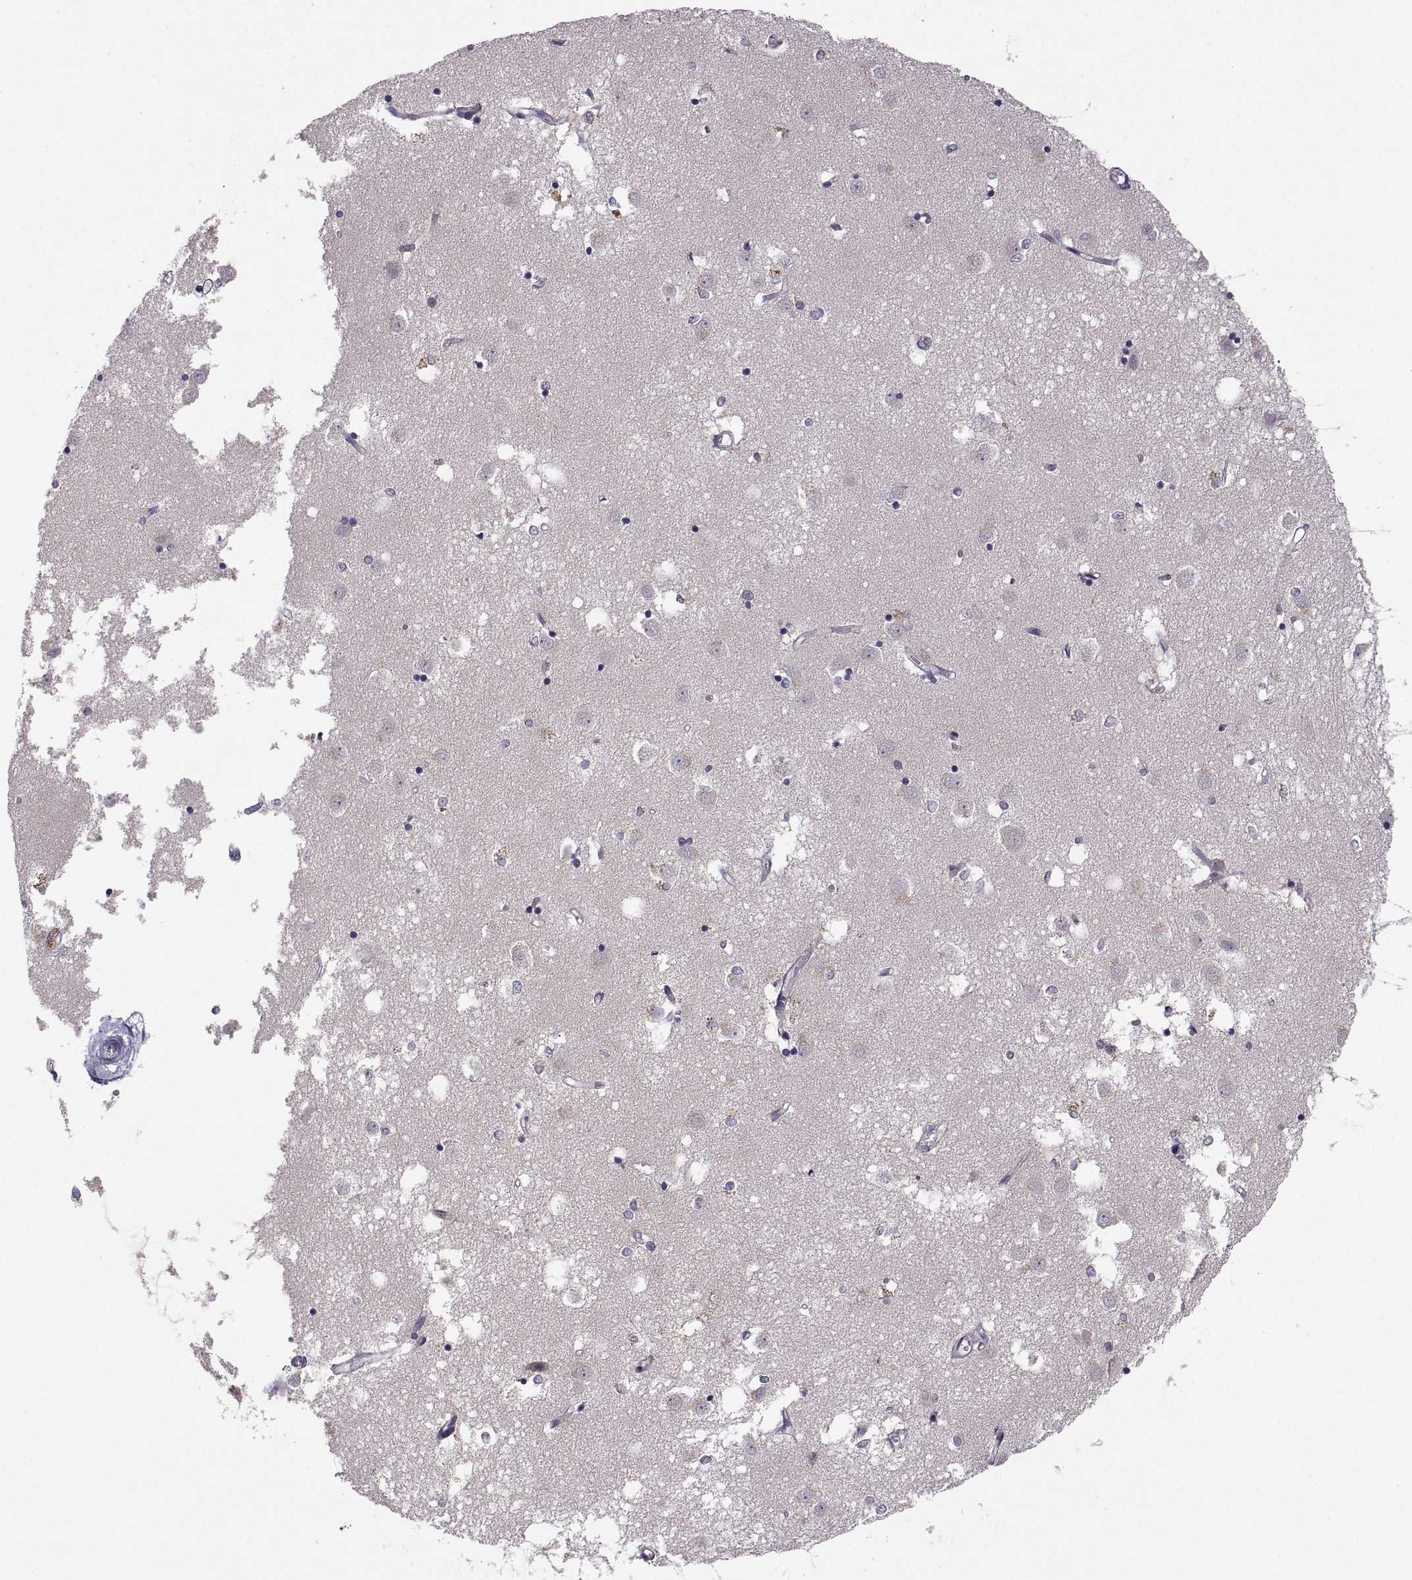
{"staining": {"intensity": "negative", "quantity": "none", "location": "none"}, "tissue": "caudate", "cell_type": "Glial cells", "image_type": "normal", "snomed": [{"axis": "morphology", "description": "Normal tissue, NOS"}, {"axis": "topography", "description": "Lateral ventricle wall"}], "caption": "This is a histopathology image of IHC staining of unremarkable caudate, which shows no expression in glial cells.", "gene": "CHFR", "patient": {"sex": "male", "age": 54}}